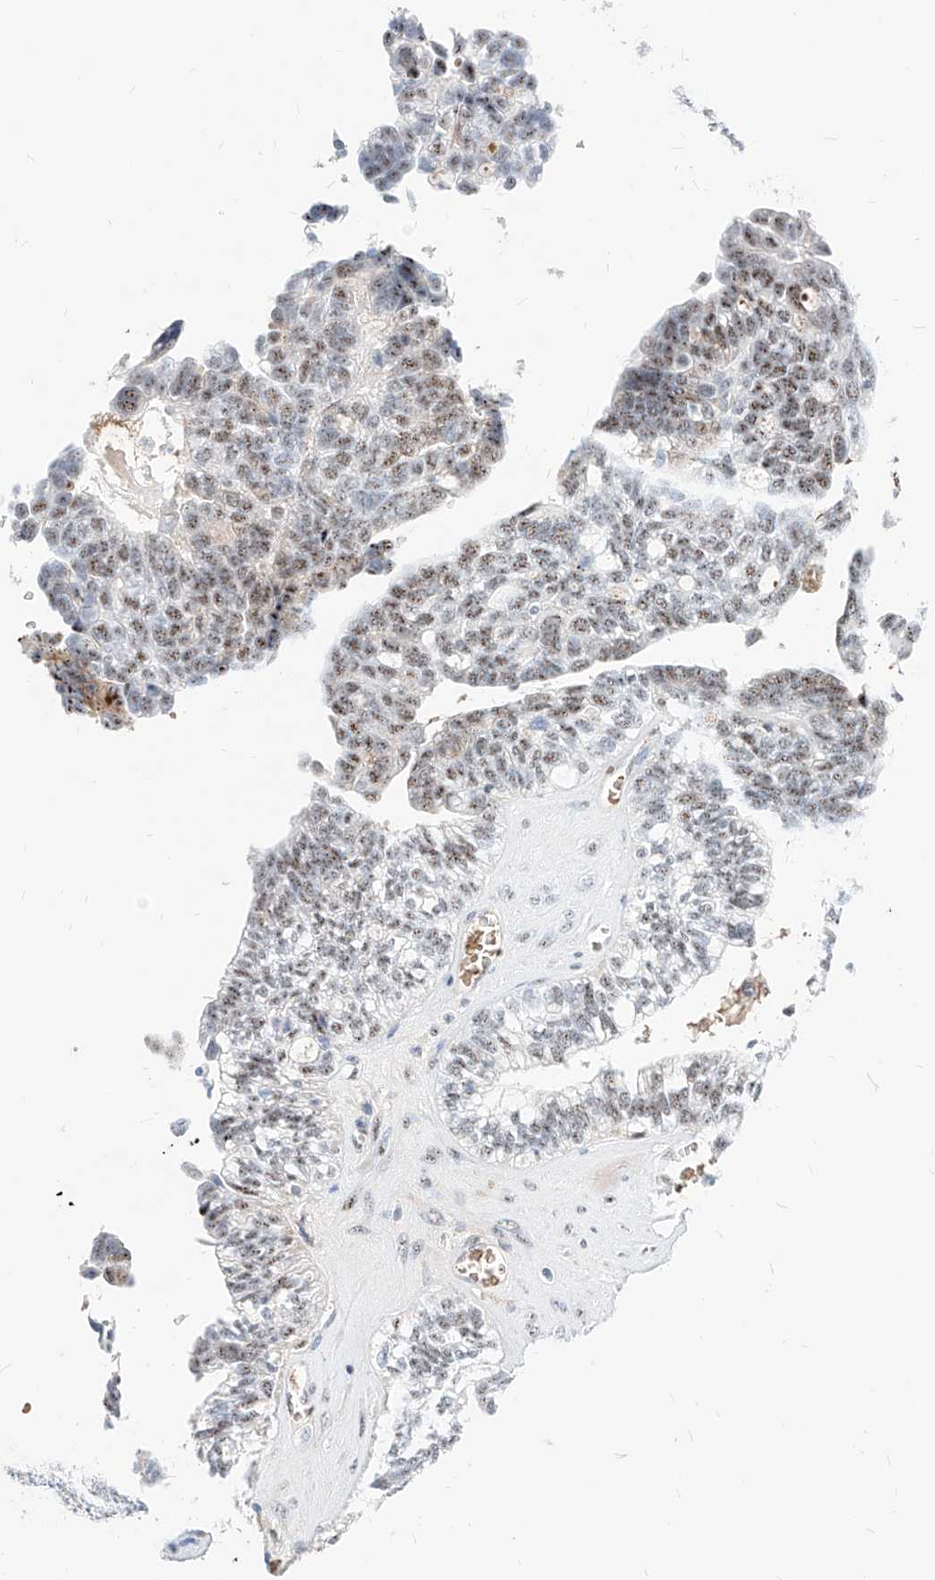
{"staining": {"intensity": "moderate", "quantity": ">75%", "location": "nuclear"}, "tissue": "ovarian cancer", "cell_type": "Tumor cells", "image_type": "cancer", "snomed": [{"axis": "morphology", "description": "Cystadenocarcinoma, serous, NOS"}, {"axis": "topography", "description": "Ovary"}], "caption": "There is medium levels of moderate nuclear expression in tumor cells of ovarian cancer, as demonstrated by immunohistochemical staining (brown color).", "gene": "ZFP42", "patient": {"sex": "female", "age": 79}}